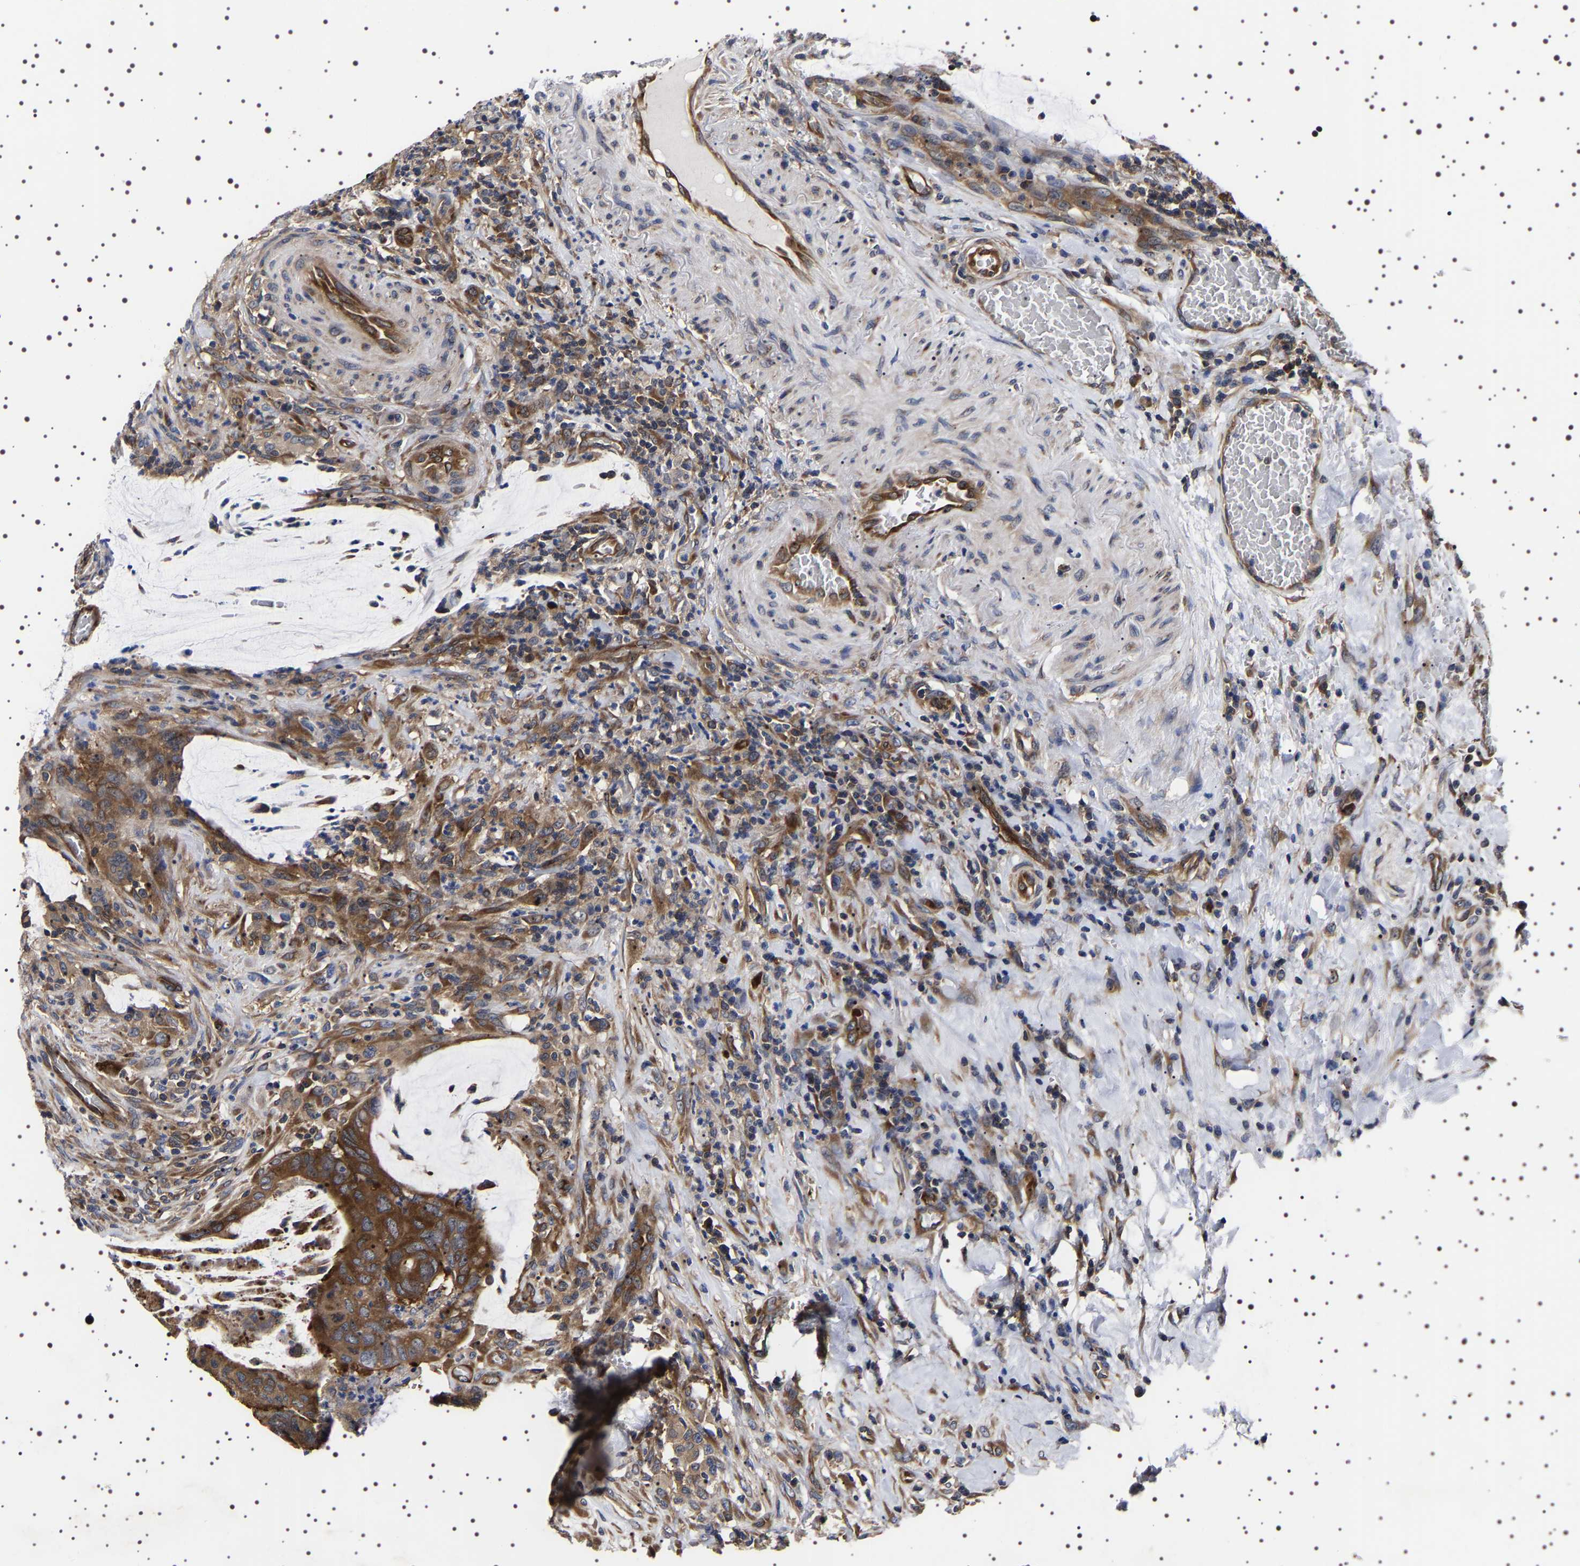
{"staining": {"intensity": "strong", "quantity": ">75%", "location": "cytoplasmic/membranous"}, "tissue": "colorectal cancer", "cell_type": "Tumor cells", "image_type": "cancer", "snomed": [{"axis": "morphology", "description": "Normal tissue, NOS"}, {"axis": "morphology", "description": "Adenocarcinoma, NOS"}, {"axis": "topography", "description": "Rectum"}, {"axis": "topography", "description": "Peripheral nerve tissue"}], "caption": "DAB immunohistochemical staining of colorectal cancer (adenocarcinoma) demonstrates strong cytoplasmic/membranous protein staining in approximately >75% of tumor cells. The protein is shown in brown color, while the nuclei are stained blue.", "gene": "DARS1", "patient": {"sex": "male", "age": 92}}